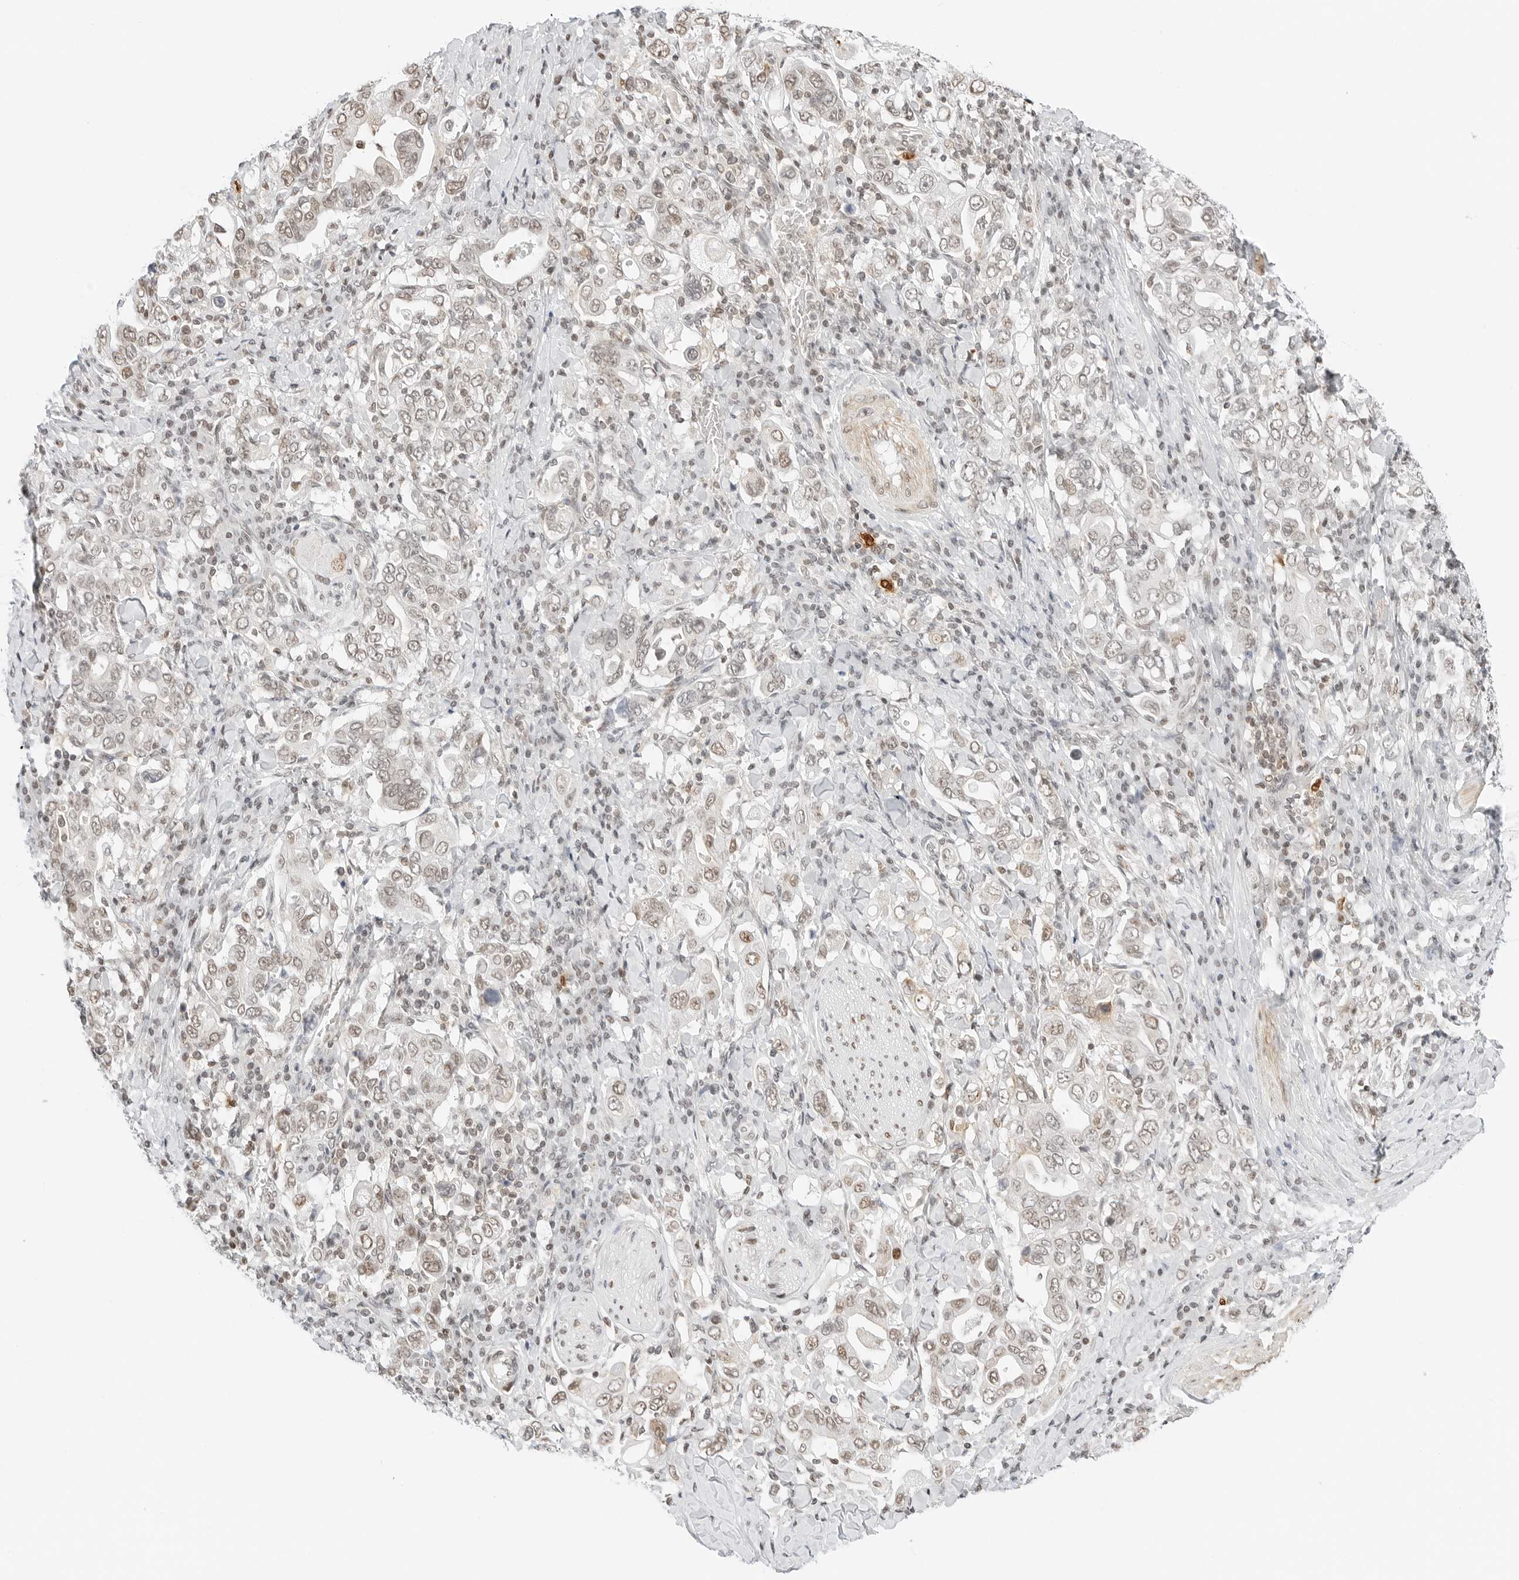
{"staining": {"intensity": "weak", "quantity": "25%-75%", "location": "nuclear"}, "tissue": "stomach cancer", "cell_type": "Tumor cells", "image_type": "cancer", "snomed": [{"axis": "morphology", "description": "Adenocarcinoma, NOS"}, {"axis": "topography", "description": "Stomach, upper"}], "caption": "Stomach cancer (adenocarcinoma) stained with a protein marker displays weak staining in tumor cells.", "gene": "CRTC2", "patient": {"sex": "male", "age": 62}}